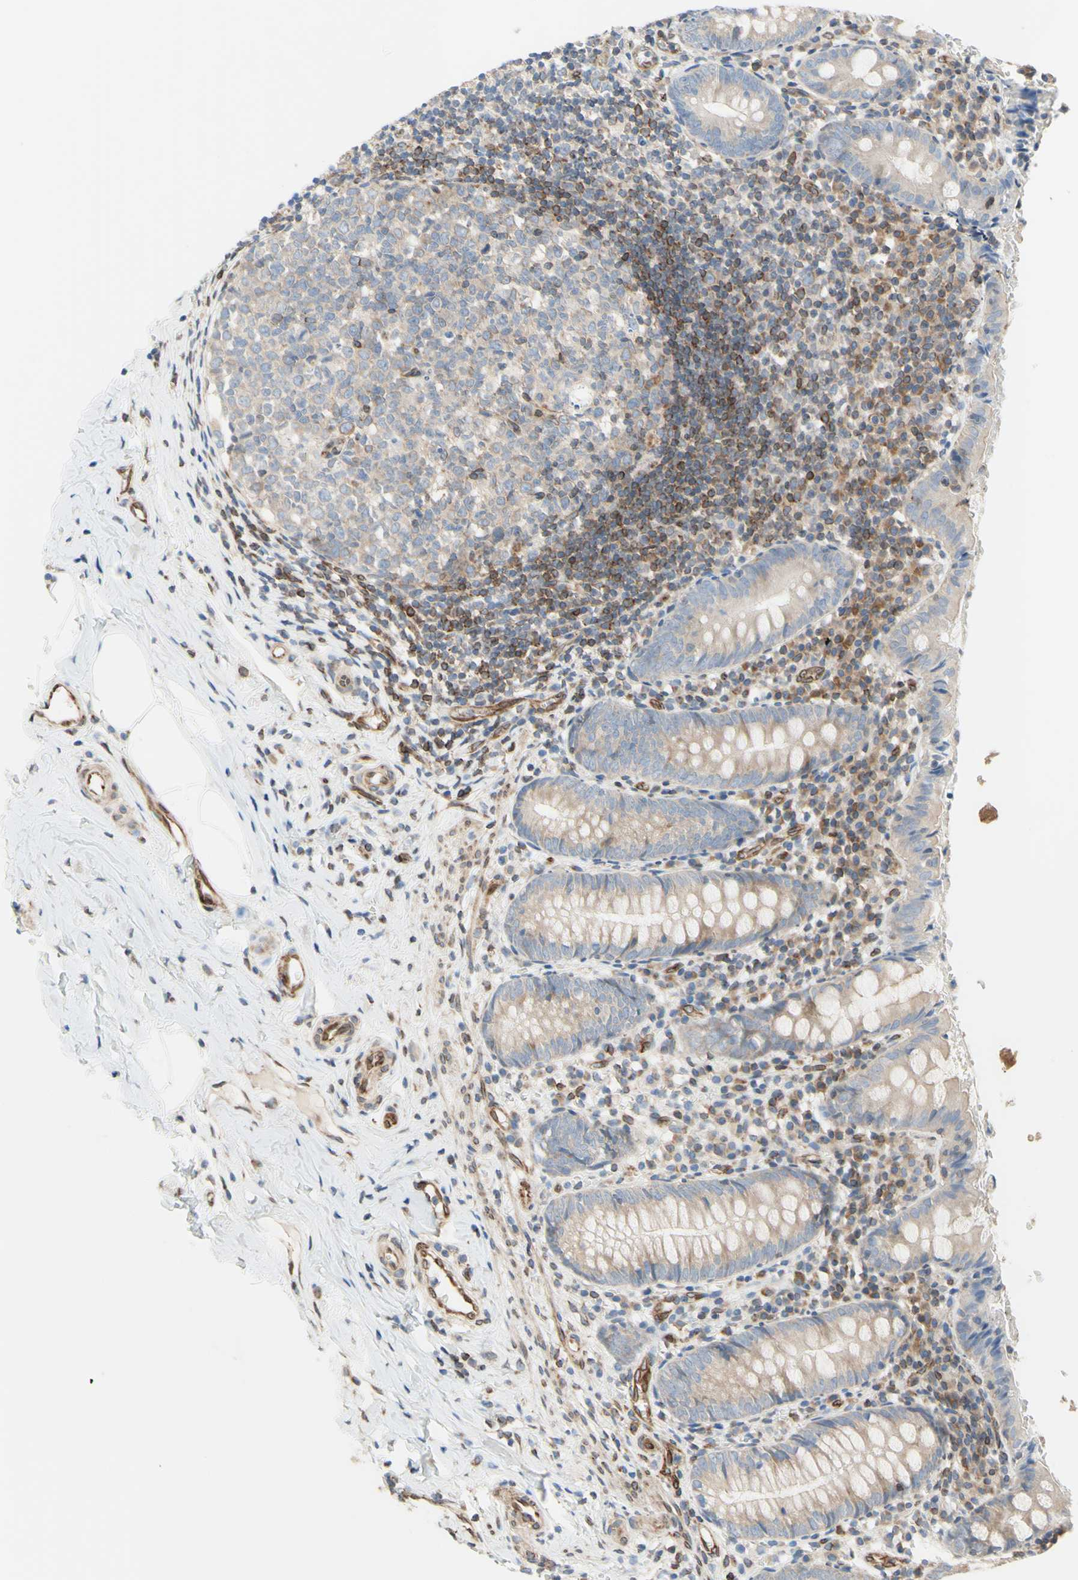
{"staining": {"intensity": "weak", "quantity": ">75%", "location": "cytoplasmic/membranous"}, "tissue": "appendix", "cell_type": "Glandular cells", "image_type": "normal", "snomed": [{"axis": "morphology", "description": "Normal tissue, NOS"}, {"axis": "topography", "description": "Appendix"}], "caption": "This image reveals immunohistochemistry (IHC) staining of benign appendix, with low weak cytoplasmic/membranous expression in approximately >75% of glandular cells.", "gene": "TRAF2", "patient": {"sex": "female", "age": 10}}